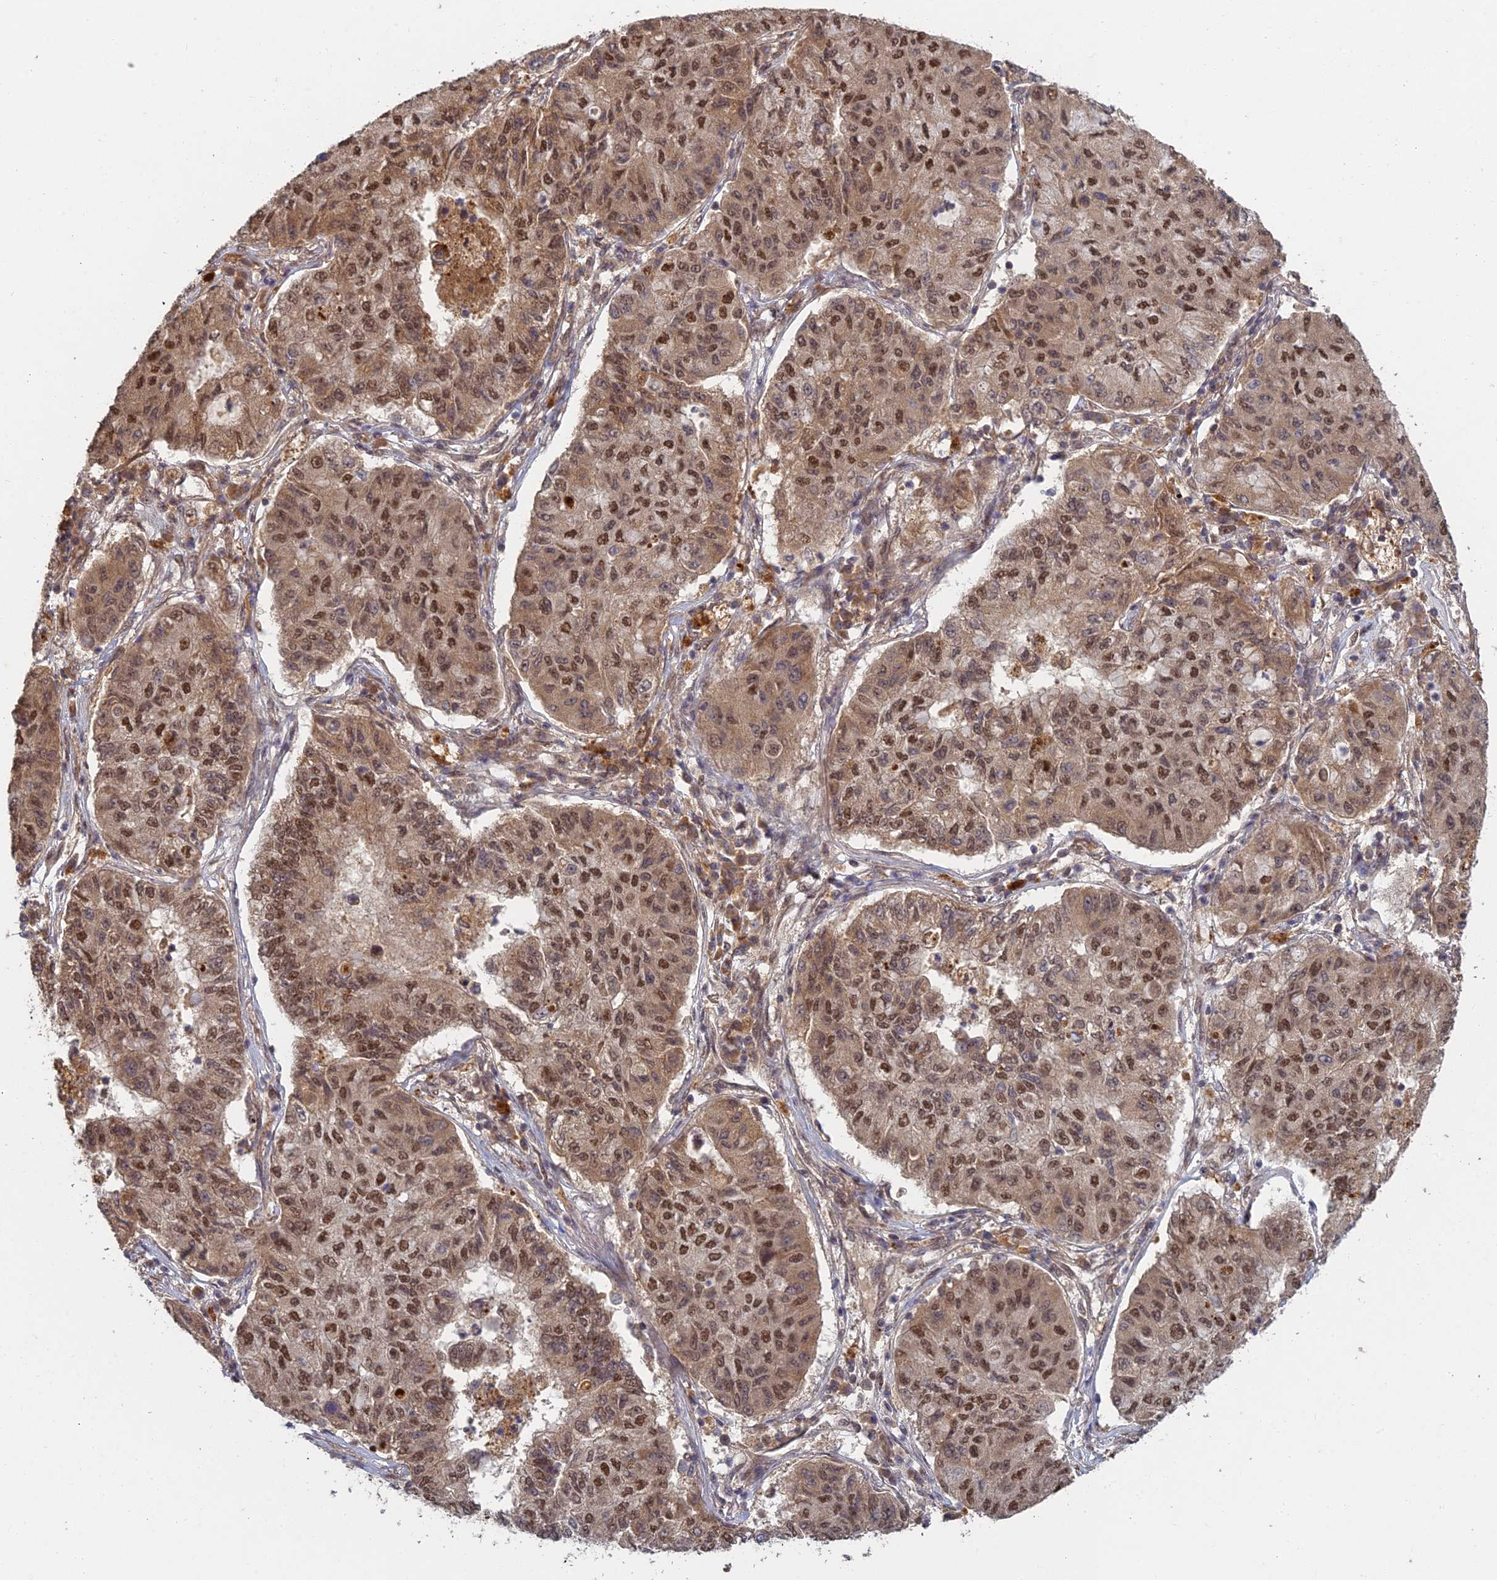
{"staining": {"intensity": "moderate", "quantity": ">75%", "location": "nuclear"}, "tissue": "lung cancer", "cell_type": "Tumor cells", "image_type": "cancer", "snomed": [{"axis": "morphology", "description": "Squamous cell carcinoma, NOS"}, {"axis": "topography", "description": "Lung"}], "caption": "Human lung squamous cell carcinoma stained with a brown dye exhibits moderate nuclear positive positivity in approximately >75% of tumor cells.", "gene": "RANBP3", "patient": {"sex": "male", "age": 74}}